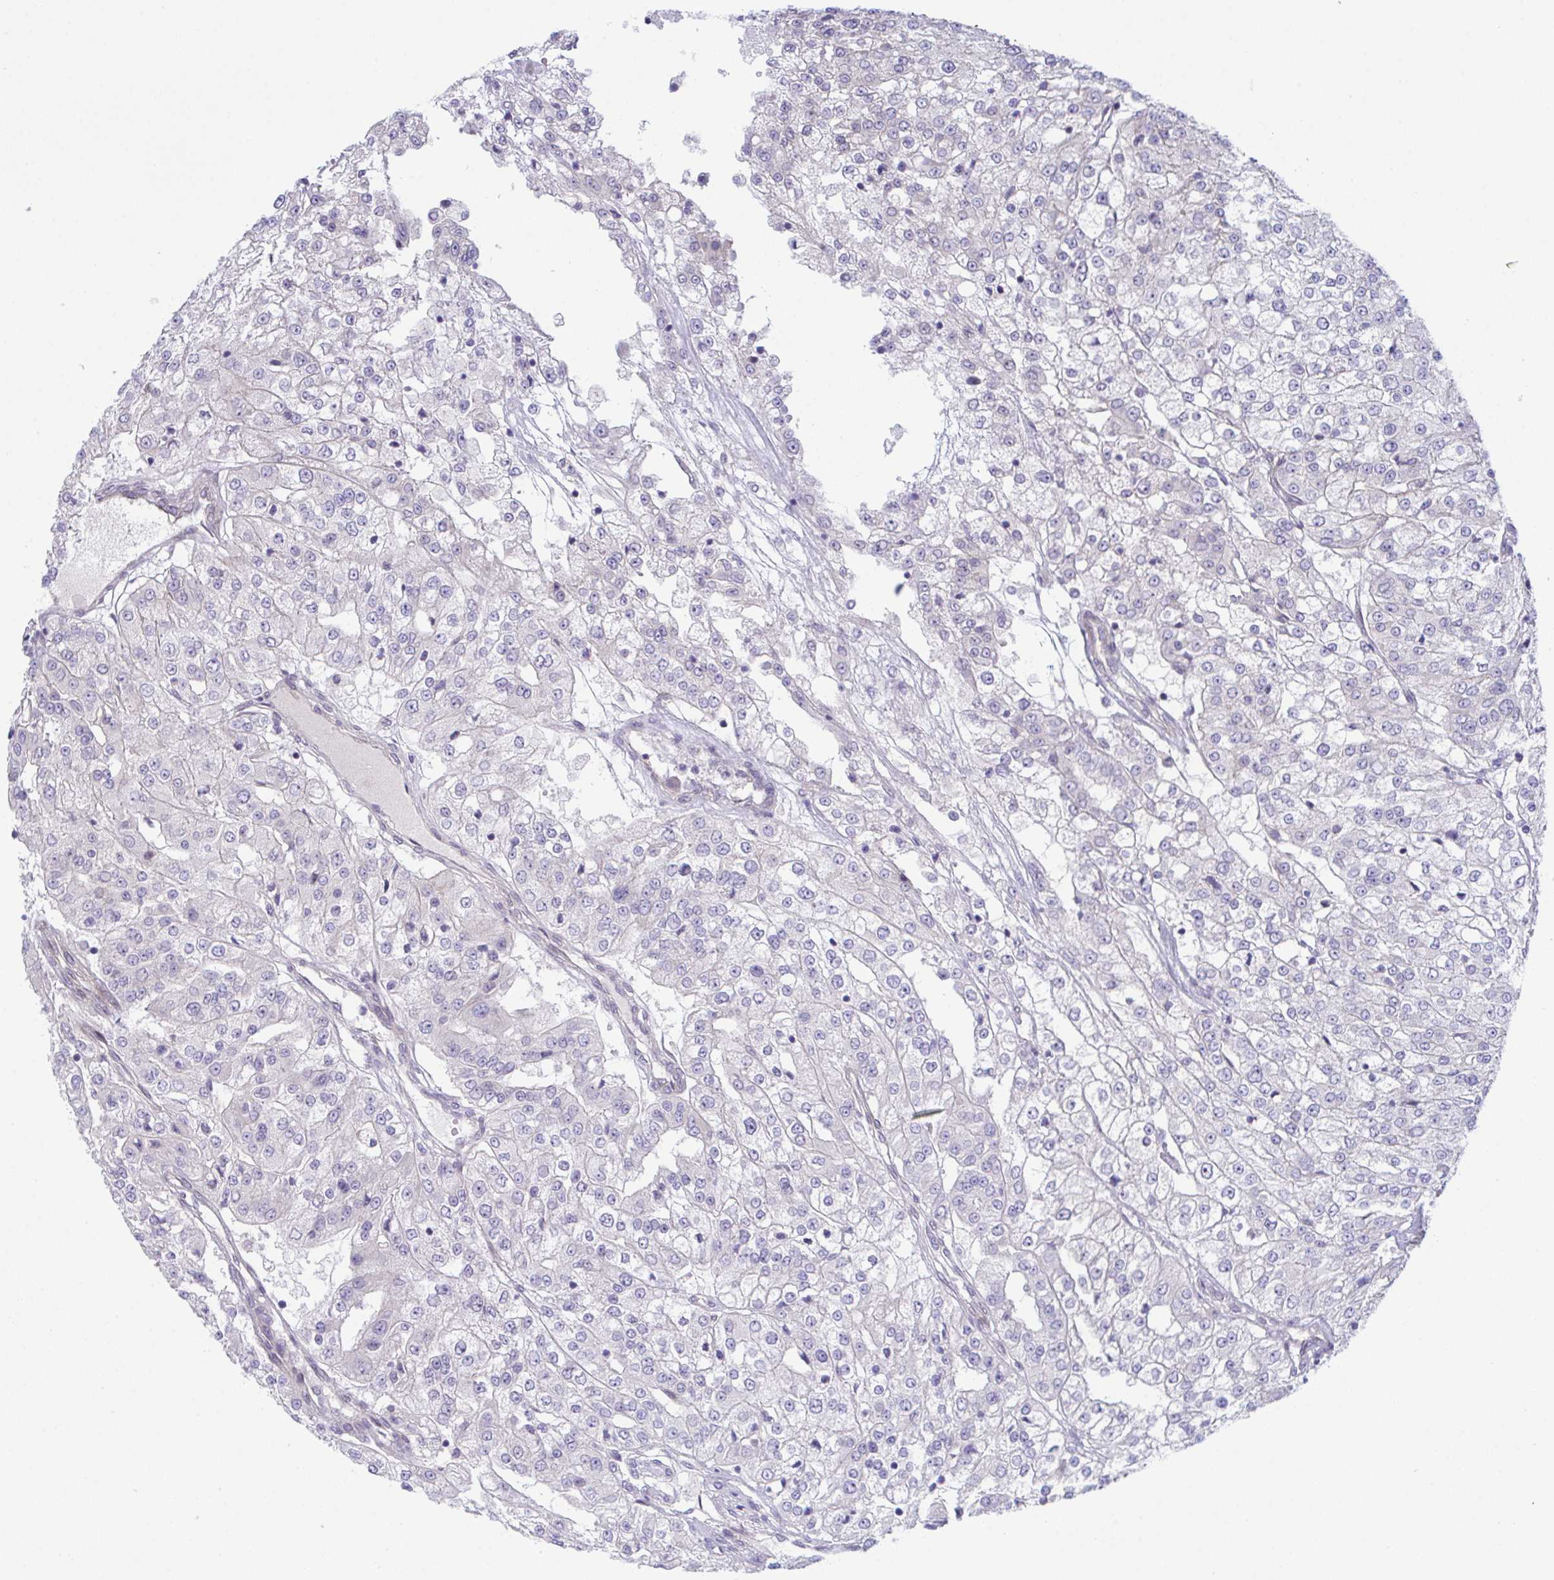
{"staining": {"intensity": "negative", "quantity": "none", "location": "none"}, "tissue": "renal cancer", "cell_type": "Tumor cells", "image_type": "cancer", "snomed": [{"axis": "morphology", "description": "Adenocarcinoma, NOS"}, {"axis": "topography", "description": "Kidney"}], "caption": "A high-resolution photomicrograph shows immunohistochemistry staining of renal cancer, which demonstrates no significant expression in tumor cells. (DAB (3,3'-diaminobenzidine) immunohistochemistry visualized using brightfield microscopy, high magnification).", "gene": "ZBED3", "patient": {"sex": "female", "age": 63}}